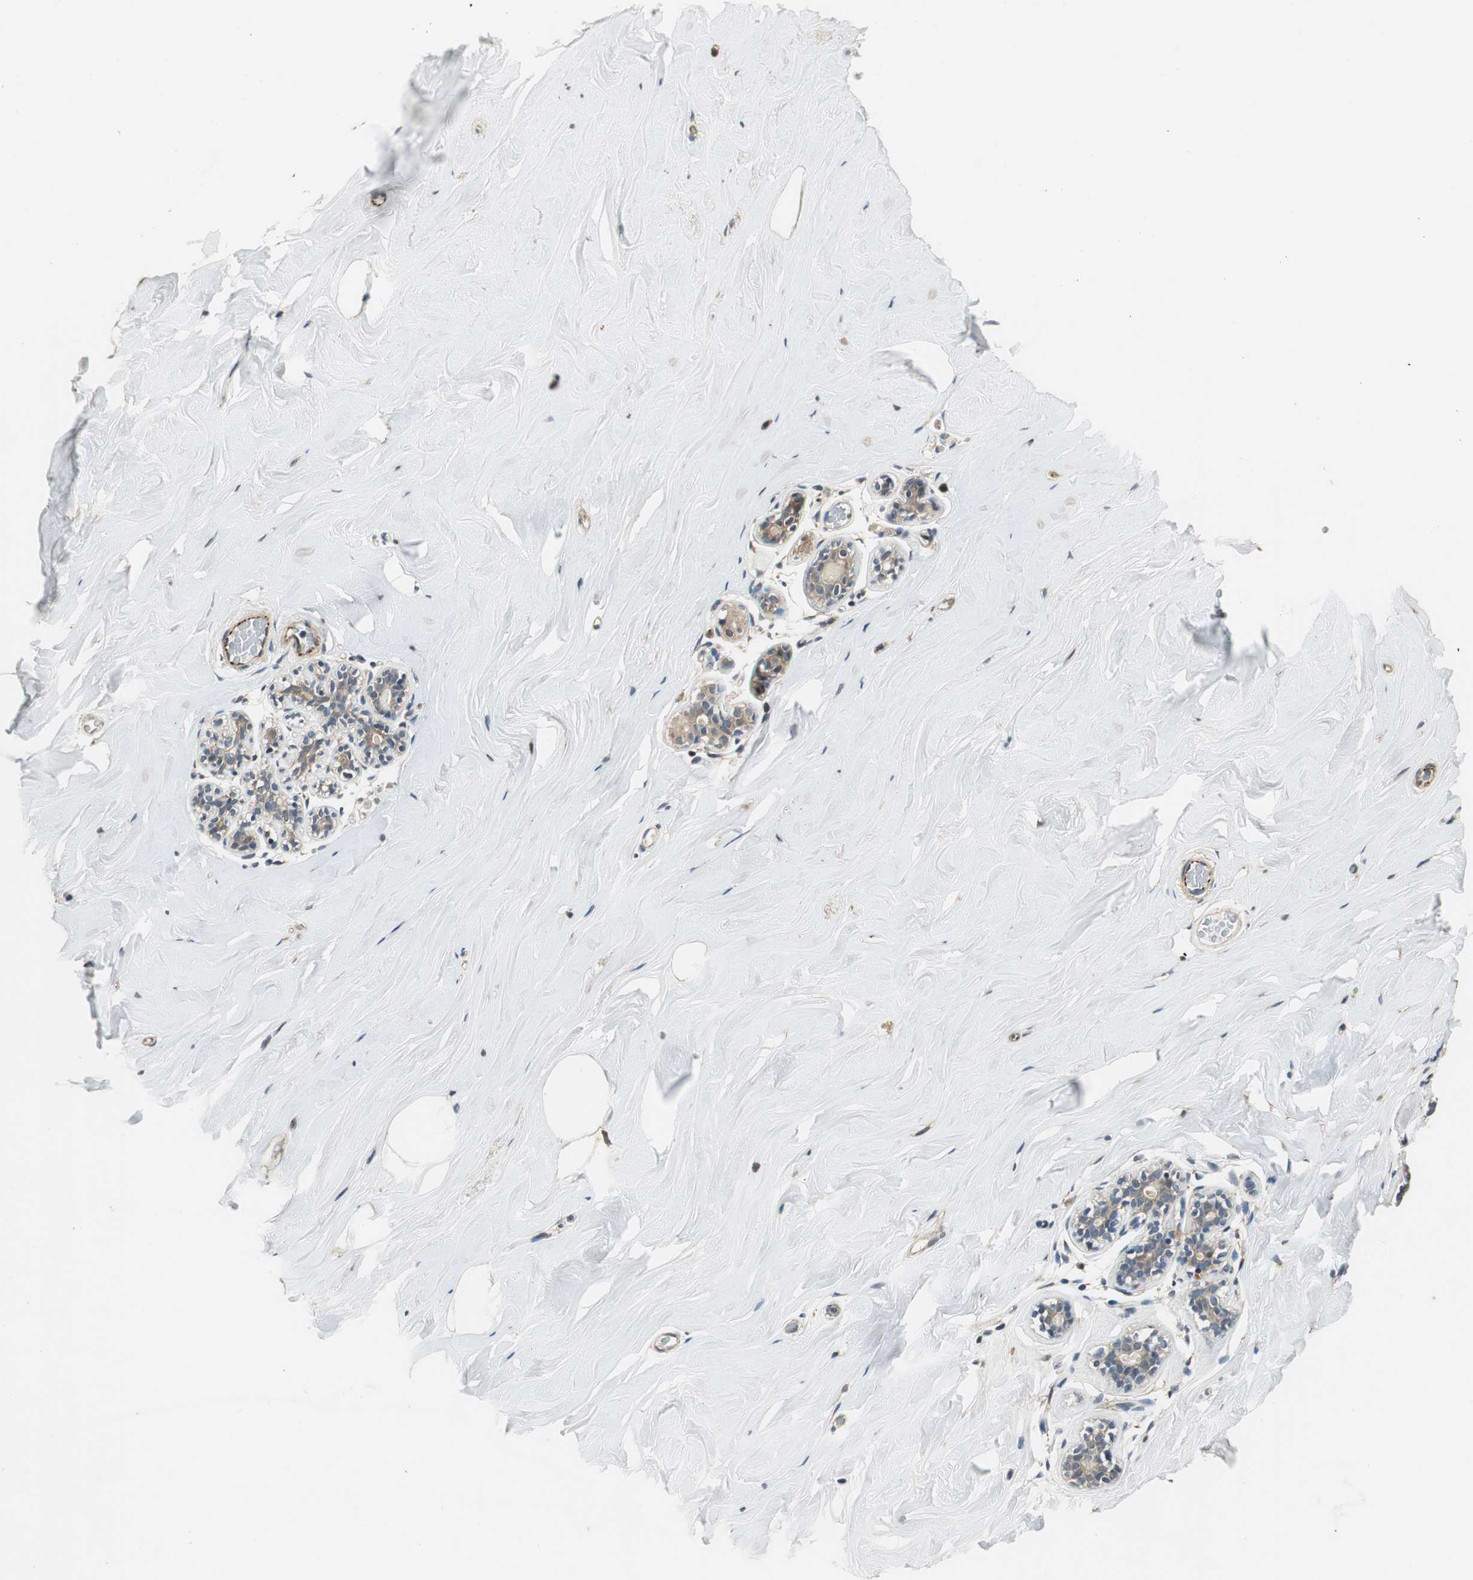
{"staining": {"intensity": "weak", "quantity": ">75%", "location": "cytoplasmic/membranous"}, "tissue": "breast", "cell_type": "Adipocytes", "image_type": "normal", "snomed": [{"axis": "morphology", "description": "Normal tissue, NOS"}, {"axis": "topography", "description": "Breast"}], "caption": "A brown stain labels weak cytoplasmic/membranous positivity of a protein in adipocytes of normal breast.", "gene": "PSMB4", "patient": {"sex": "female", "age": 75}}